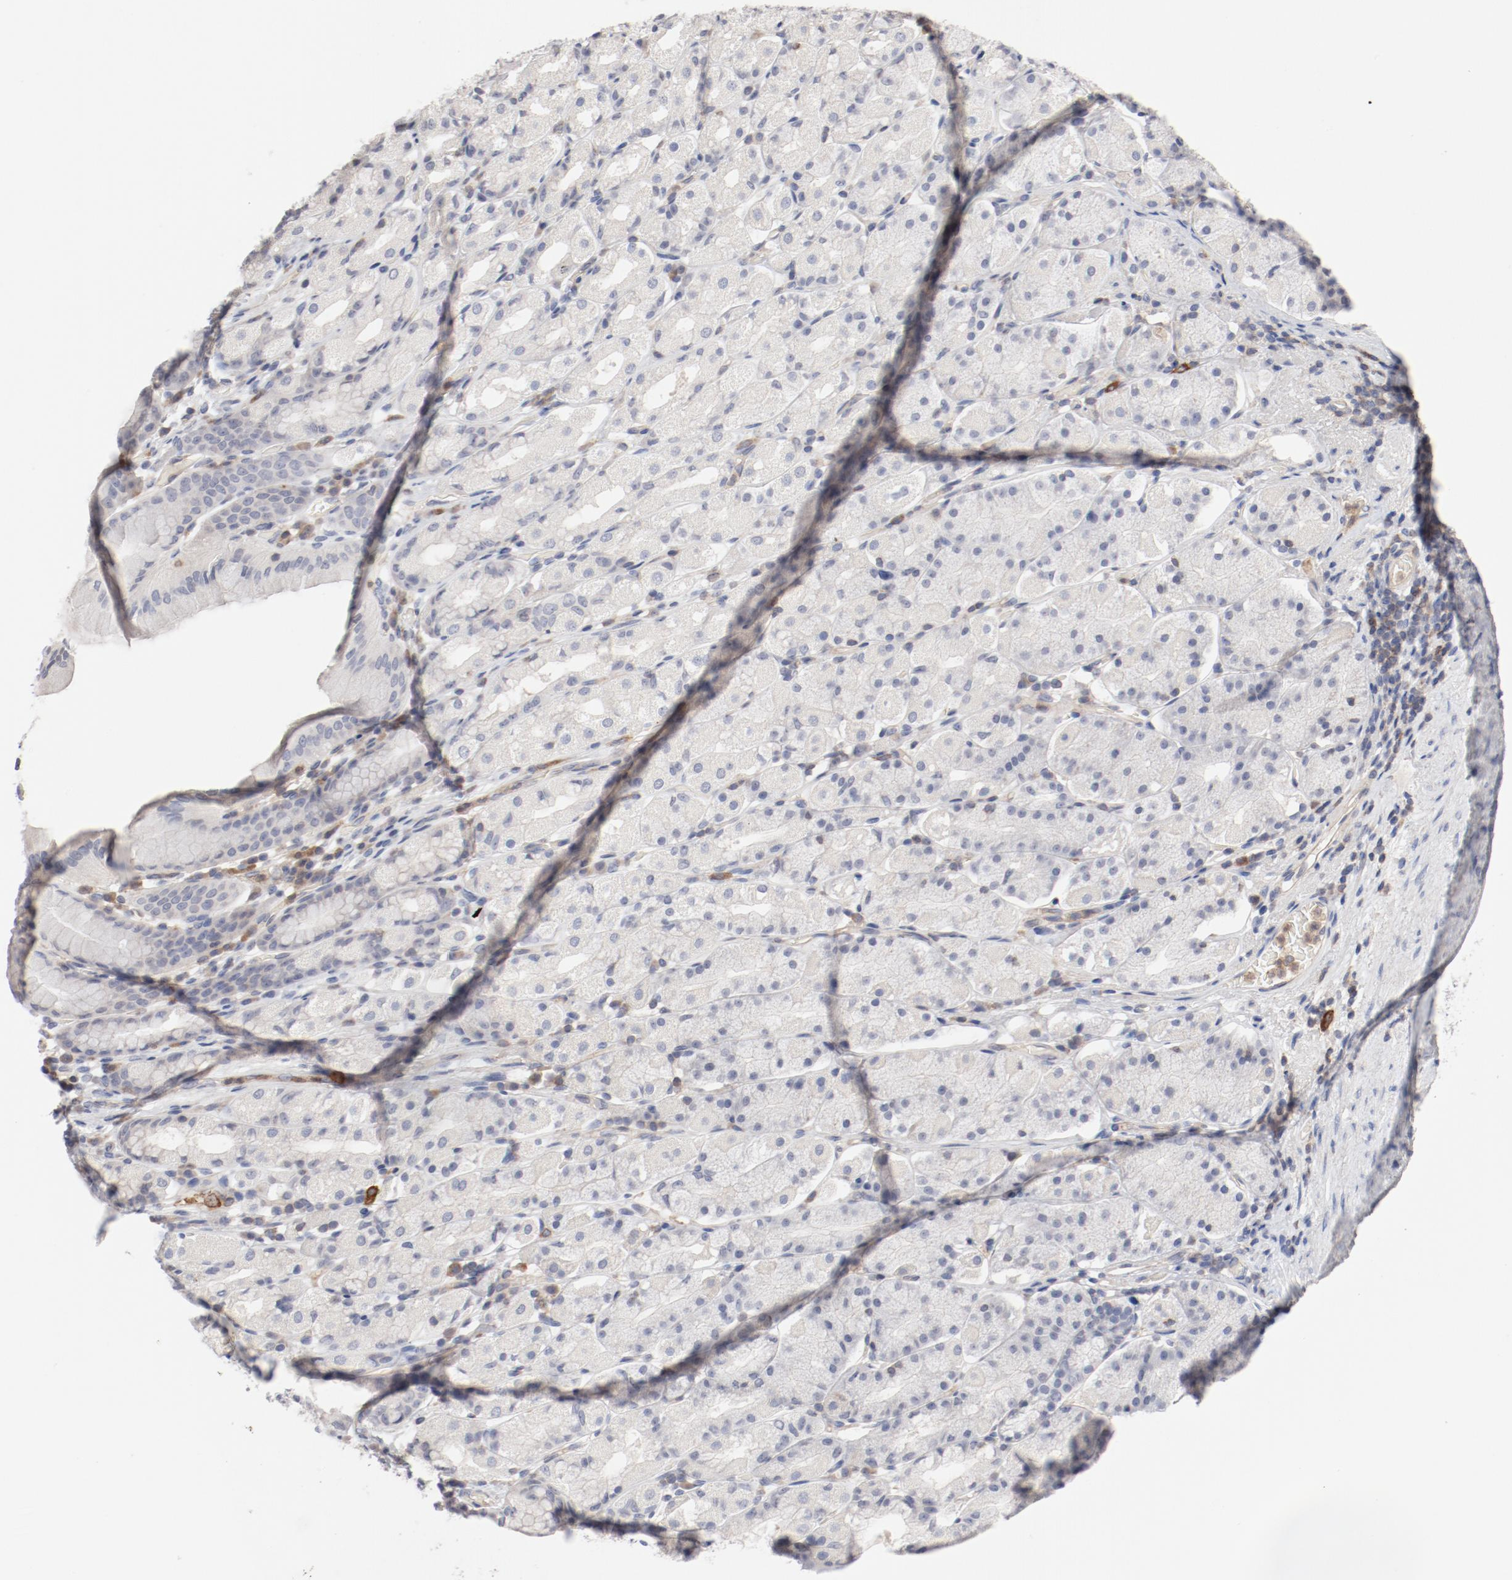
{"staining": {"intensity": "negative", "quantity": "none", "location": "none"}, "tissue": "stomach", "cell_type": "Glandular cells", "image_type": "normal", "snomed": [{"axis": "morphology", "description": "Normal tissue, NOS"}, {"axis": "topography", "description": "Stomach, upper"}], "caption": "Immunohistochemical staining of benign human stomach shows no significant expression in glandular cells. The staining was performed using DAB to visualize the protein expression in brown, while the nuclei were stained in blue with hematoxylin (Magnification: 20x).", "gene": "CBL", "patient": {"sex": "male", "age": 68}}